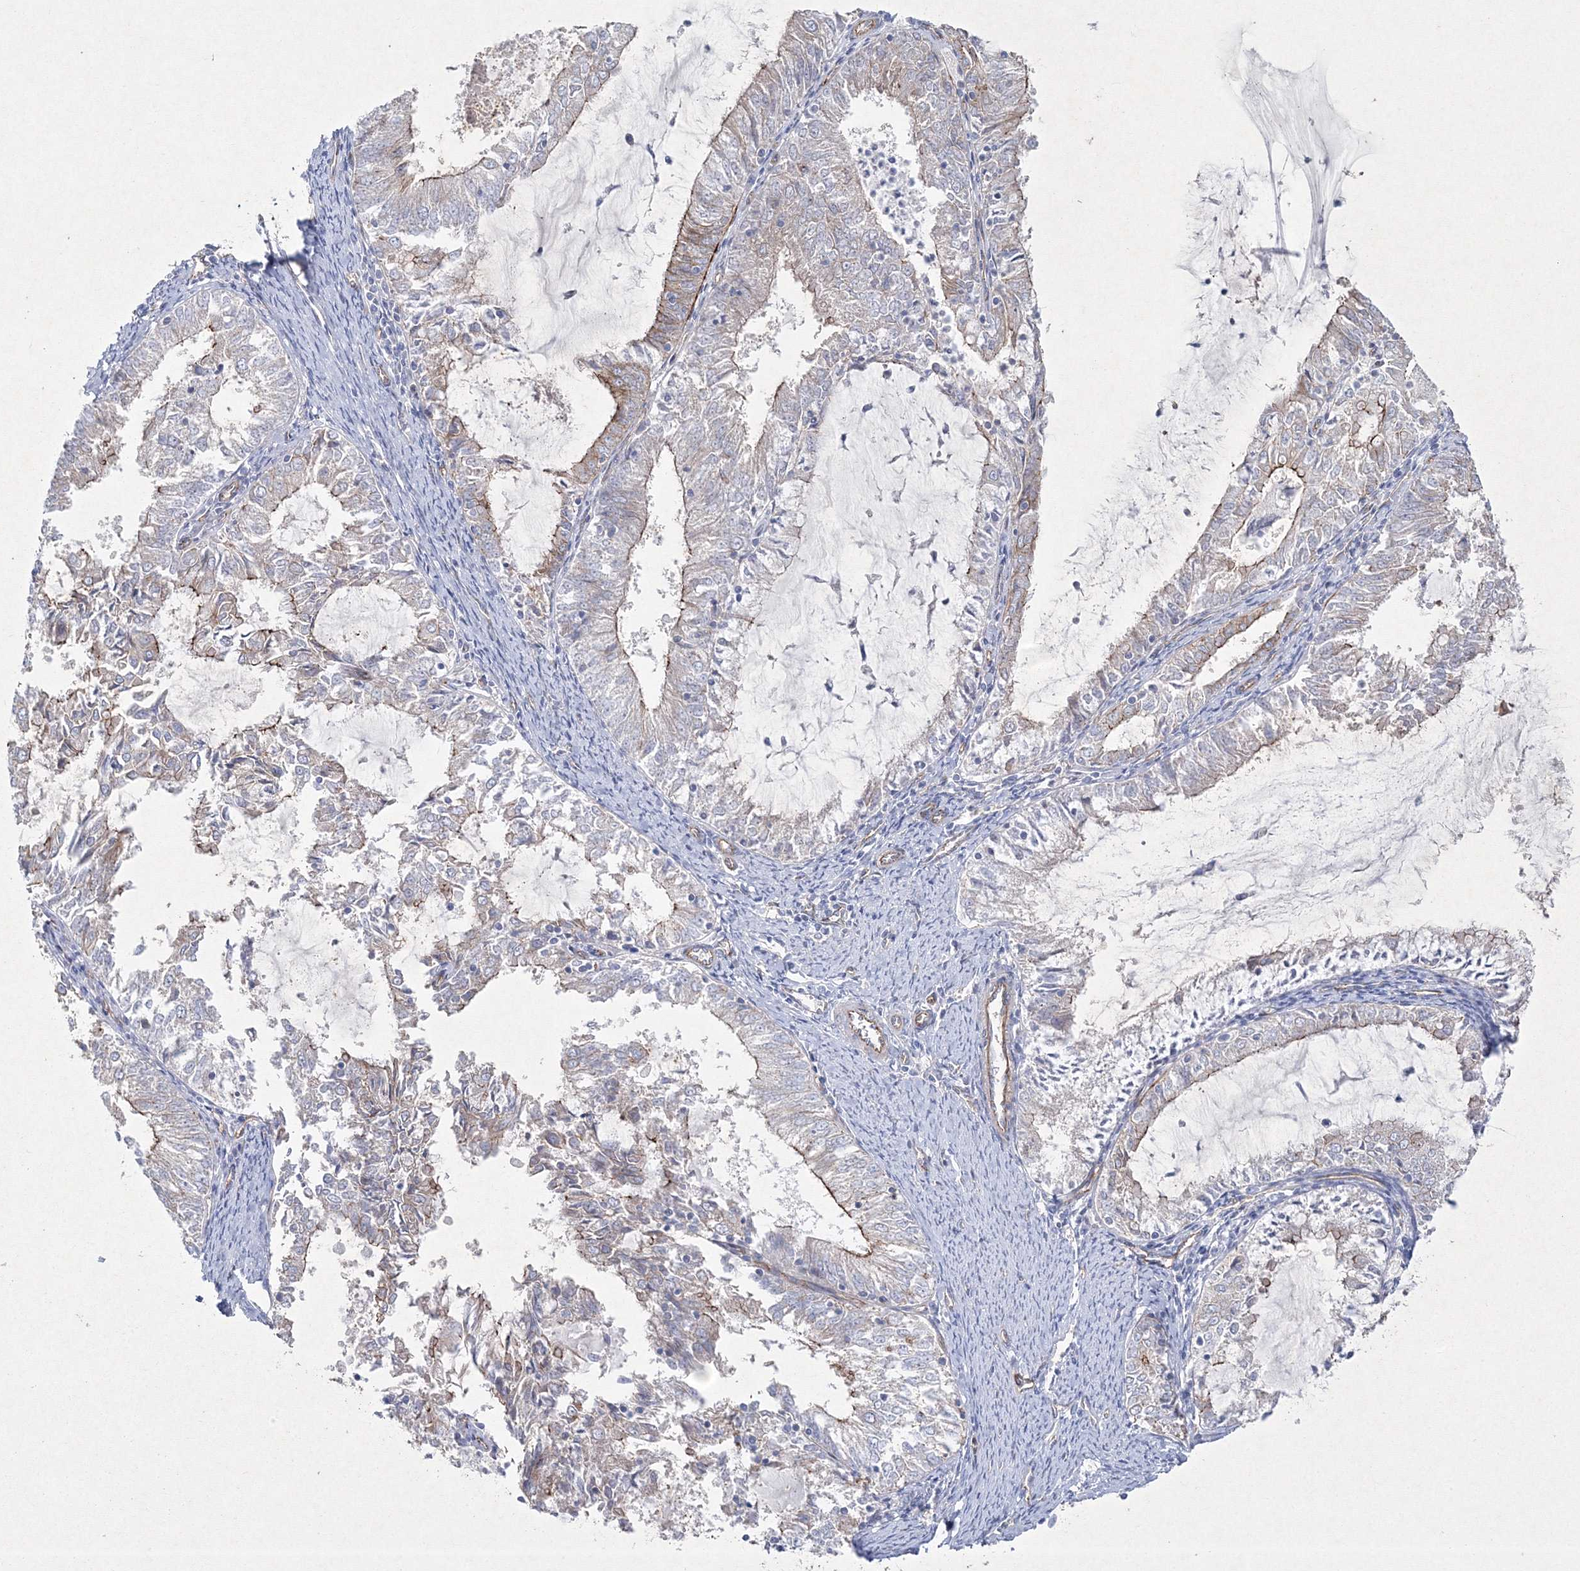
{"staining": {"intensity": "weak", "quantity": "<25%", "location": "cytoplasmic/membranous"}, "tissue": "endometrial cancer", "cell_type": "Tumor cells", "image_type": "cancer", "snomed": [{"axis": "morphology", "description": "Adenocarcinoma, NOS"}, {"axis": "topography", "description": "Endometrium"}], "caption": "This is an IHC image of human endometrial adenocarcinoma. There is no expression in tumor cells.", "gene": "NAA40", "patient": {"sex": "female", "age": 57}}